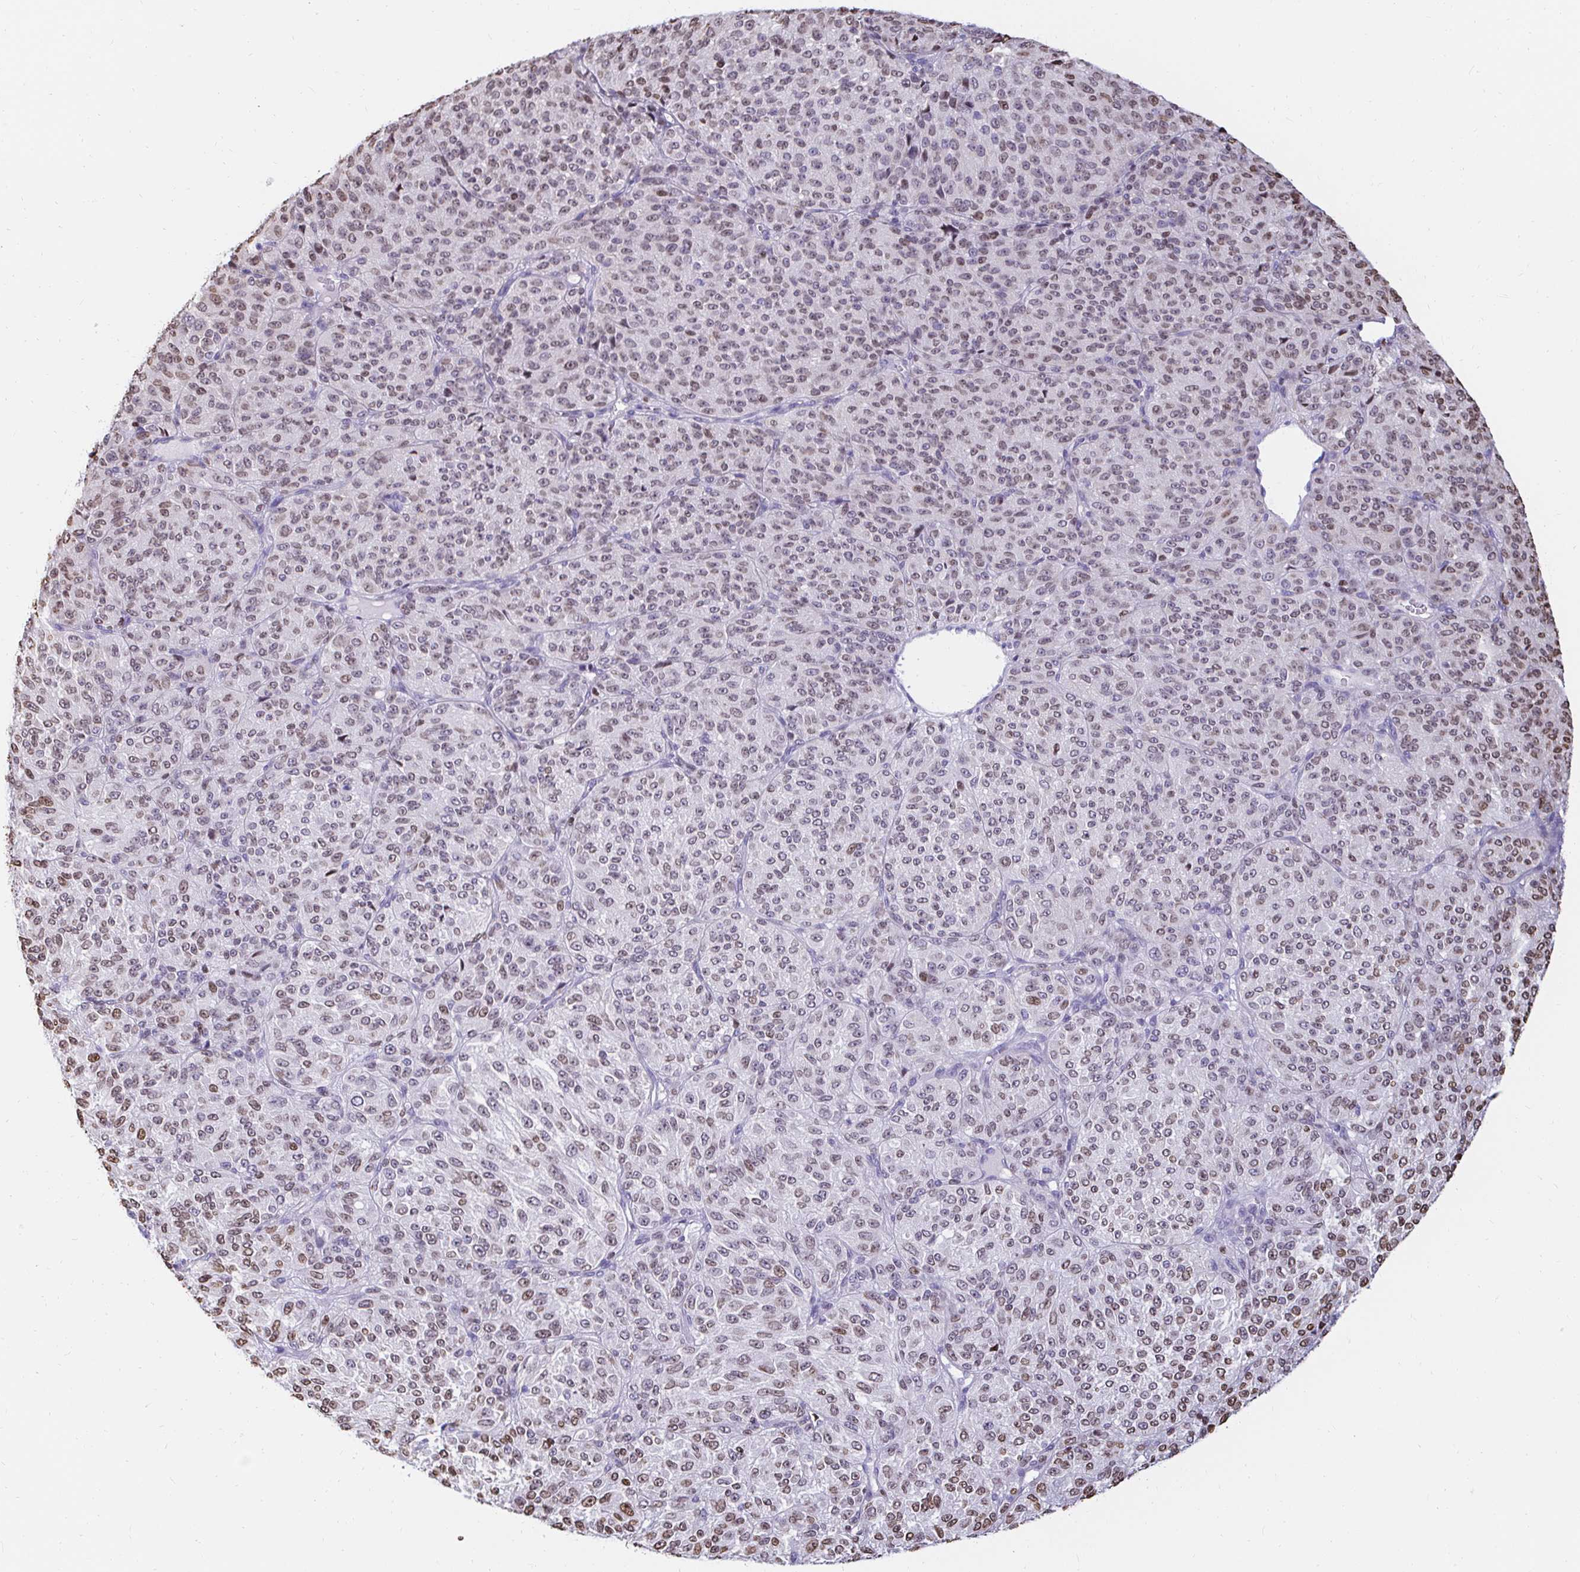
{"staining": {"intensity": "weak", "quantity": ">75%", "location": "nuclear"}, "tissue": "melanoma", "cell_type": "Tumor cells", "image_type": "cancer", "snomed": [{"axis": "morphology", "description": "Malignant melanoma, Metastatic site"}, {"axis": "topography", "description": "Brain"}], "caption": "Immunohistochemical staining of melanoma exhibits low levels of weak nuclear positivity in approximately >75% of tumor cells. (DAB (3,3'-diaminobenzidine) IHC with brightfield microscopy, high magnification).", "gene": "CAPSL", "patient": {"sex": "female", "age": 56}}